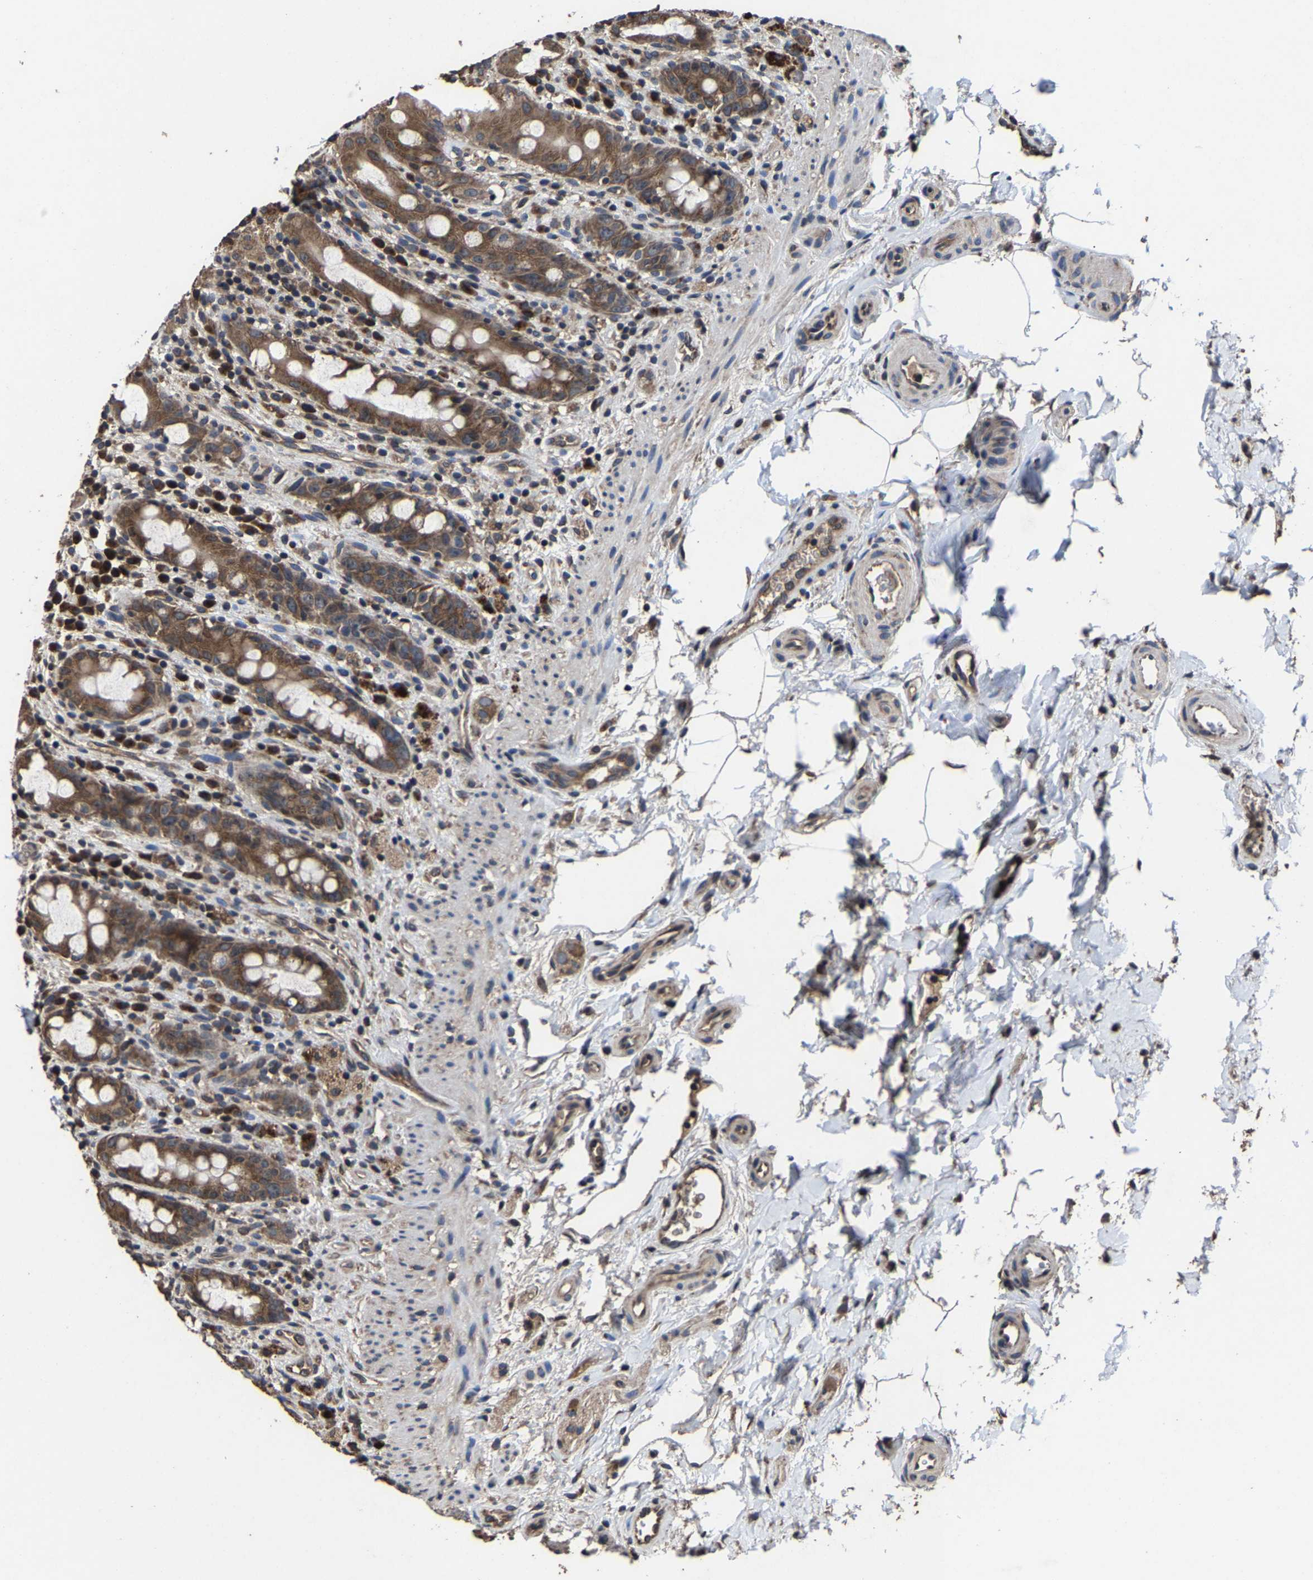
{"staining": {"intensity": "moderate", "quantity": ">75%", "location": "cytoplasmic/membranous"}, "tissue": "rectum", "cell_type": "Glandular cells", "image_type": "normal", "snomed": [{"axis": "morphology", "description": "Normal tissue, NOS"}, {"axis": "topography", "description": "Rectum"}], "caption": "Immunohistochemistry photomicrograph of normal rectum stained for a protein (brown), which exhibits medium levels of moderate cytoplasmic/membranous staining in approximately >75% of glandular cells.", "gene": "EBAG9", "patient": {"sex": "male", "age": 44}}